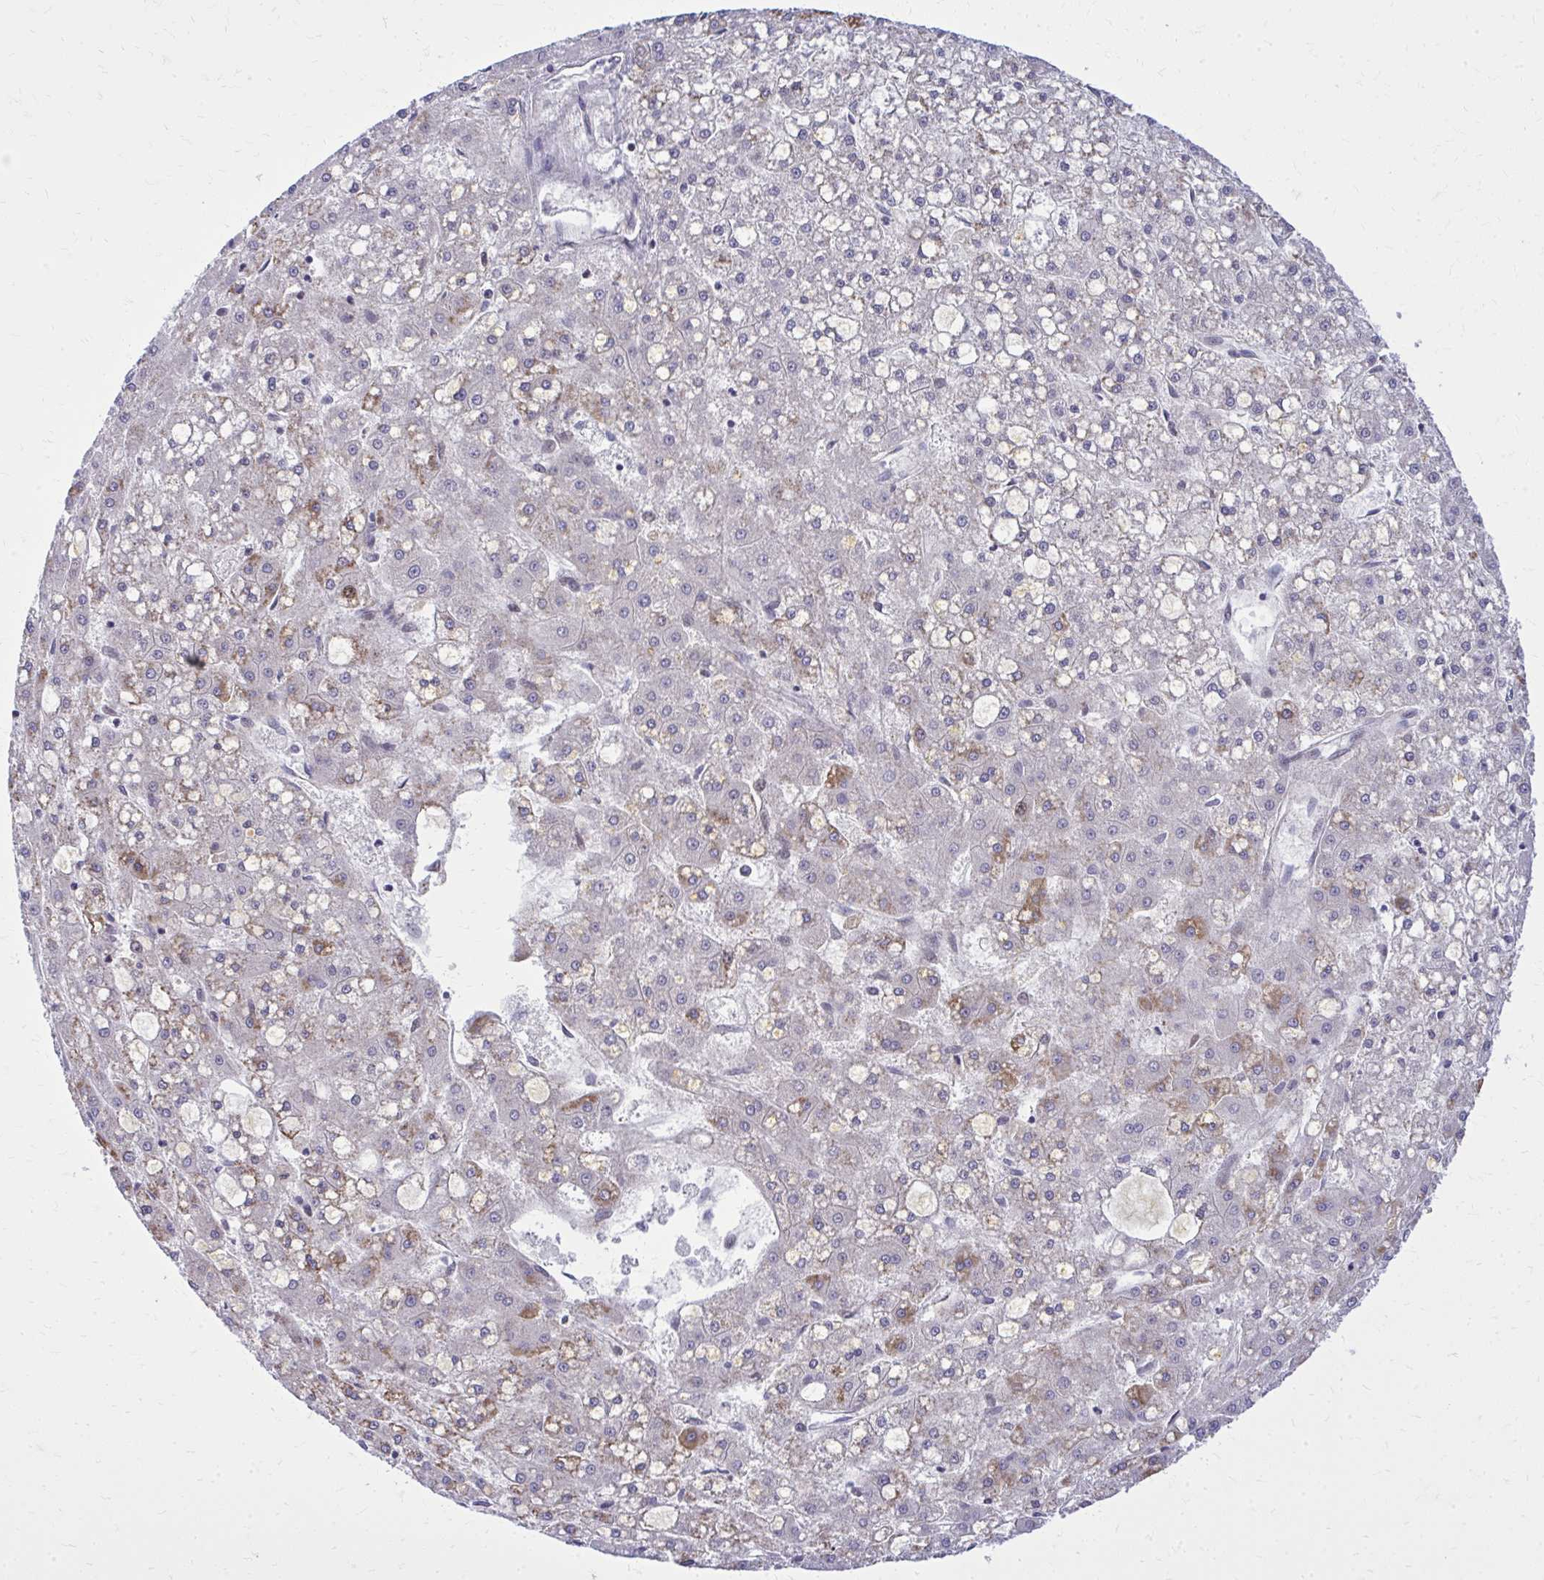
{"staining": {"intensity": "moderate", "quantity": "<25%", "location": "cytoplasmic/membranous"}, "tissue": "liver cancer", "cell_type": "Tumor cells", "image_type": "cancer", "snomed": [{"axis": "morphology", "description": "Carcinoma, Hepatocellular, NOS"}, {"axis": "topography", "description": "Liver"}], "caption": "Immunohistochemistry micrograph of hepatocellular carcinoma (liver) stained for a protein (brown), which exhibits low levels of moderate cytoplasmic/membranous expression in approximately <25% of tumor cells.", "gene": "ZNF362", "patient": {"sex": "male", "age": 67}}